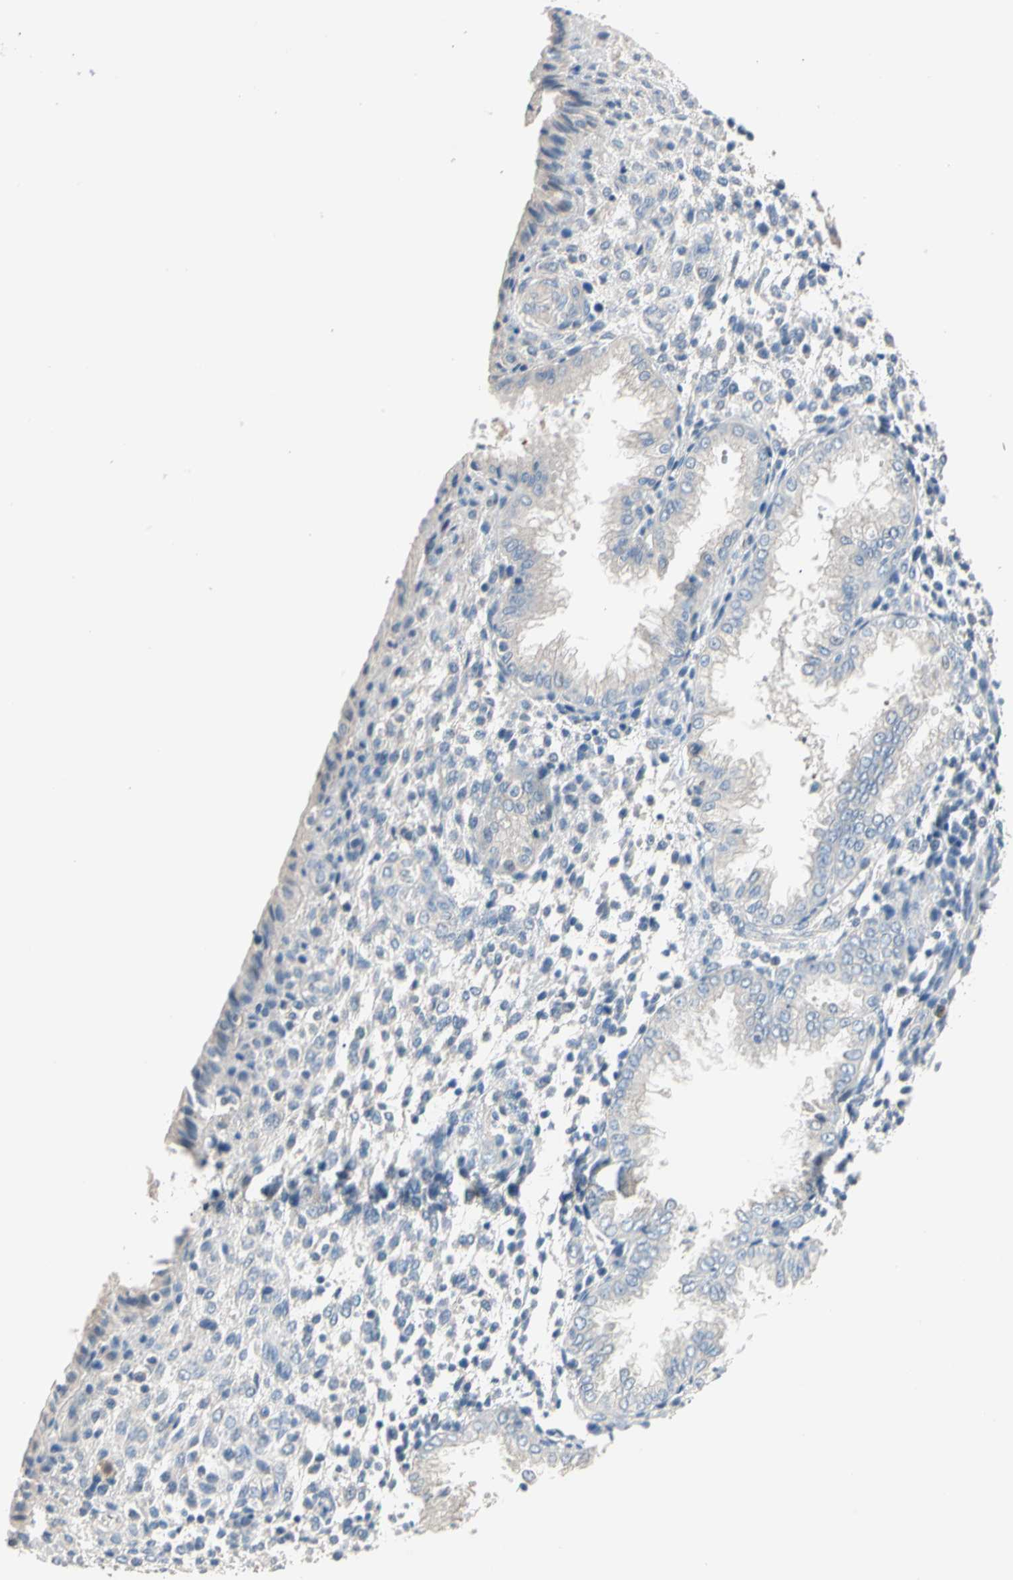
{"staining": {"intensity": "negative", "quantity": "none", "location": "none"}, "tissue": "endometrium", "cell_type": "Cells in endometrial stroma", "image_type": "normal", "snomed": [{"axis": "morphology", "description": "Normal tissue, NOS"}, {"axis": "topography", "description": "Endometrium"}], "caption": "DAB immunohistochemical staining of unremarkable human endometrium displays no significant positivity in cells in endometrial stroma.", "gene": "BBOX1", "patient": {"sex": "female", "age": 33}}